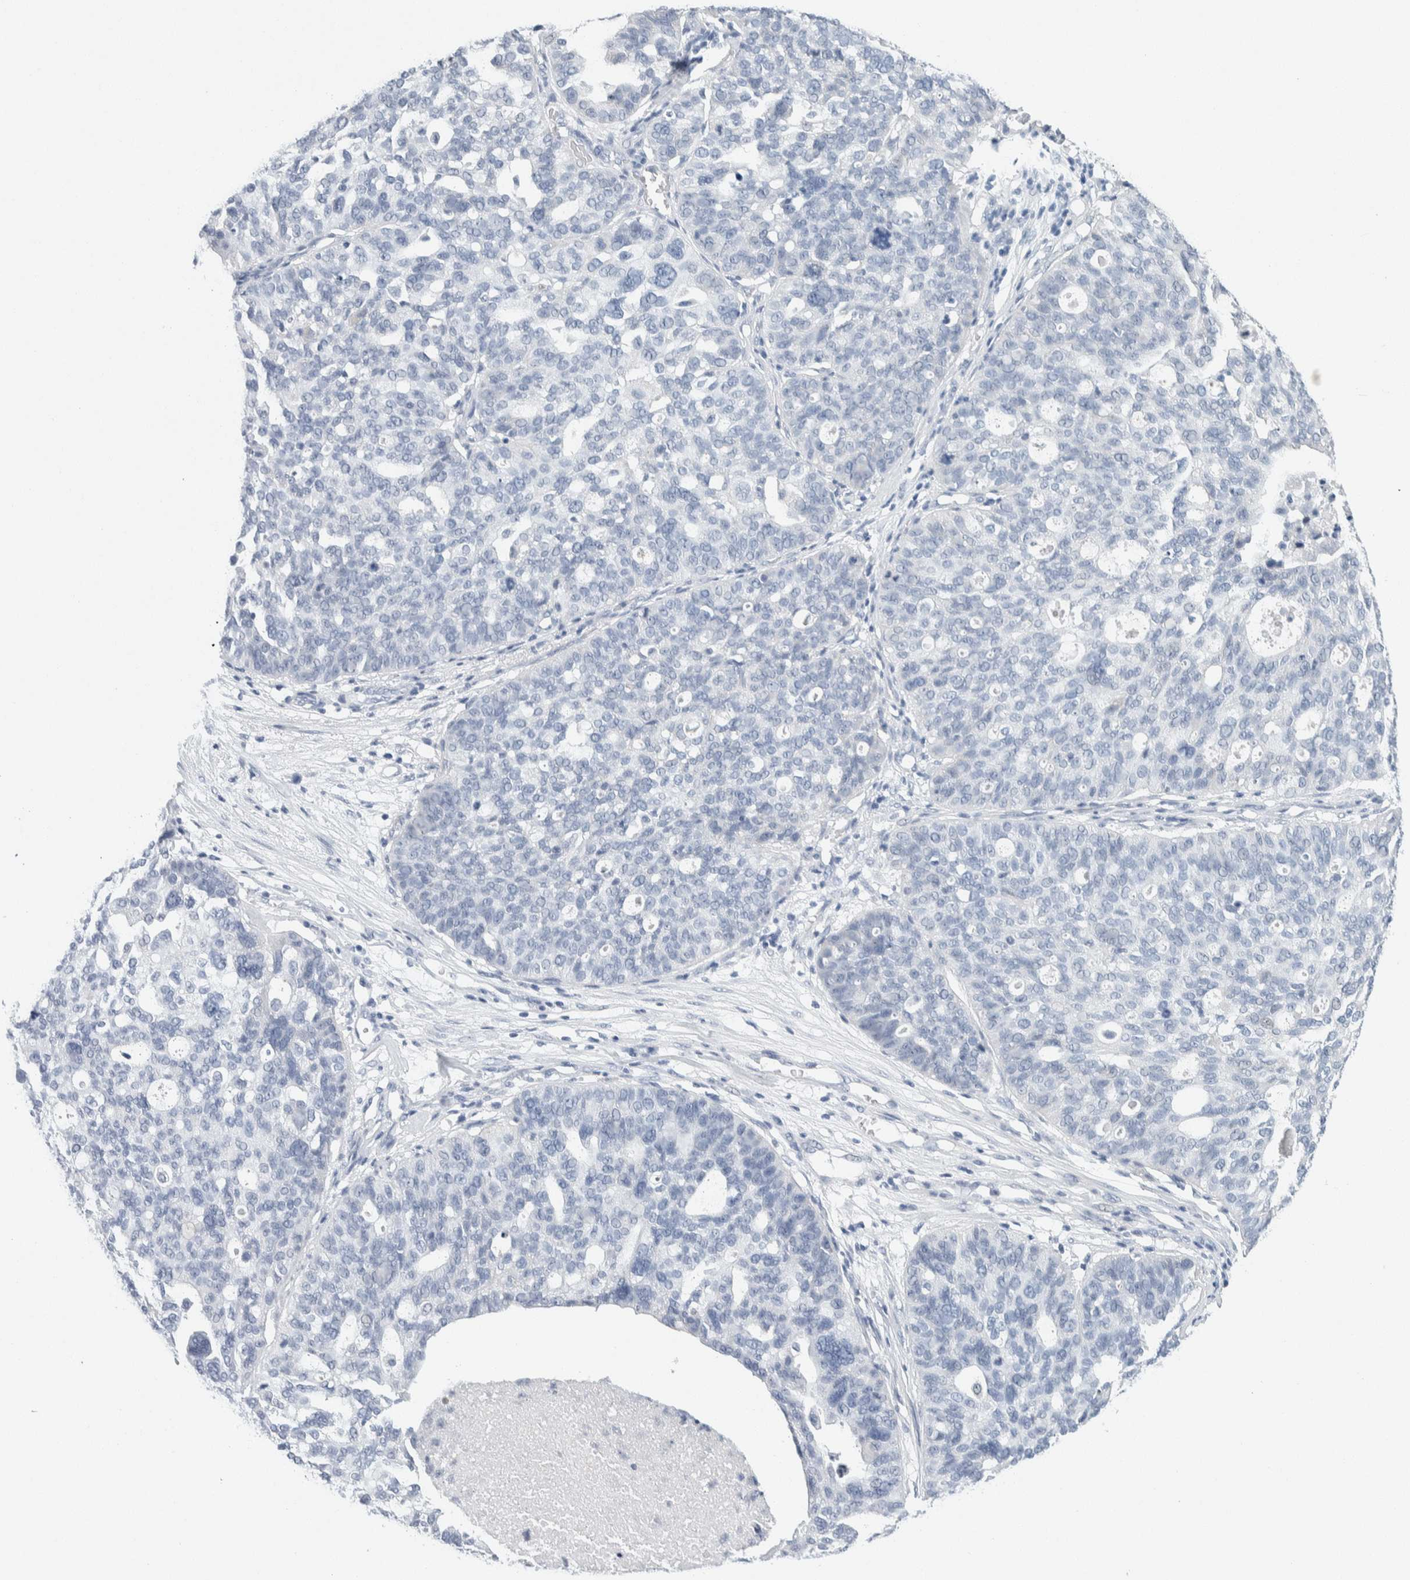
{"staining": {"intensity": "negative", "quantity": "none", "location": "none"}, "tissue": "ovarian cancer", "cell_type": "Tumor cells", "image_type": "cancer", "snomed": [{"axis": "morphology", "description": "Cystadenocarcinoma, serous, NOS"}, {"axis": "topography", "description": "Ovary"}], "caption": "An image of serous cystadenocarcinoma (ovarian) stained for a protein displays no brown staining in tumor cells.", "gene": "SCN2A", "patient": {"sex": "female", "age": 59}}